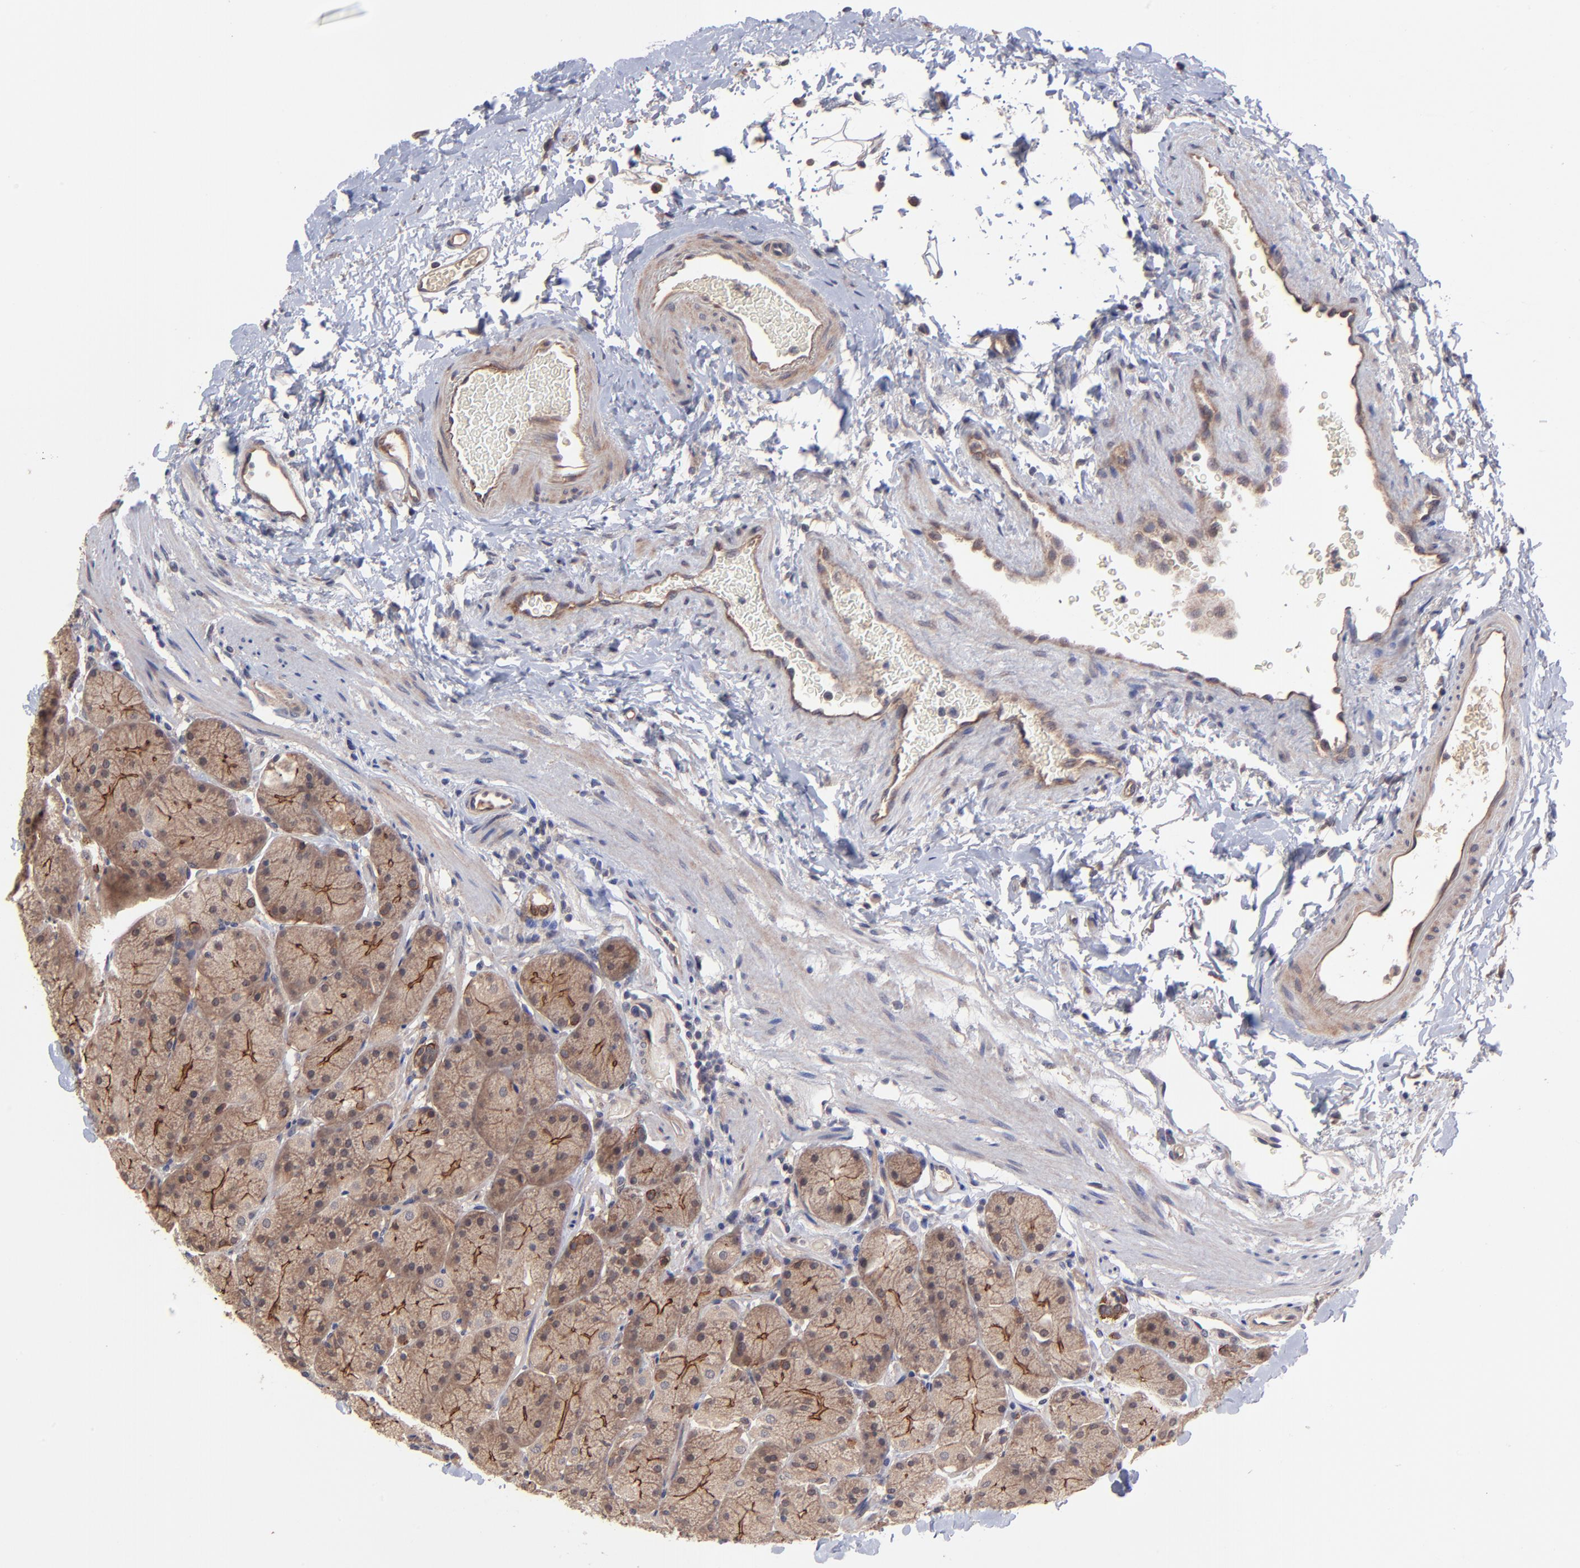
{"staining": {"intensity": "moderate", "quantity": ">75%", "location": "cytoplasmic/membranous"}, "tissue": "stomach", "cell_type": "Glandular cells", "image_type": "normal", "snomed": [{"axis": "morphology", "description": "Normal tissue, NOS"}, {"axis": "topography", "description": "Stomach, upper"}, {"axis": "topography", "description": "Stomach"}], "caption": "The image displays a brown stain indicating the presence of a protein in the cytoplasmic/membranous of glandular cells in stomach. (Brightfield microscopy of DAB IHC at high magnification).", "gene": "ZNF780A", "patient": {"sex": "male", "age": 76}}